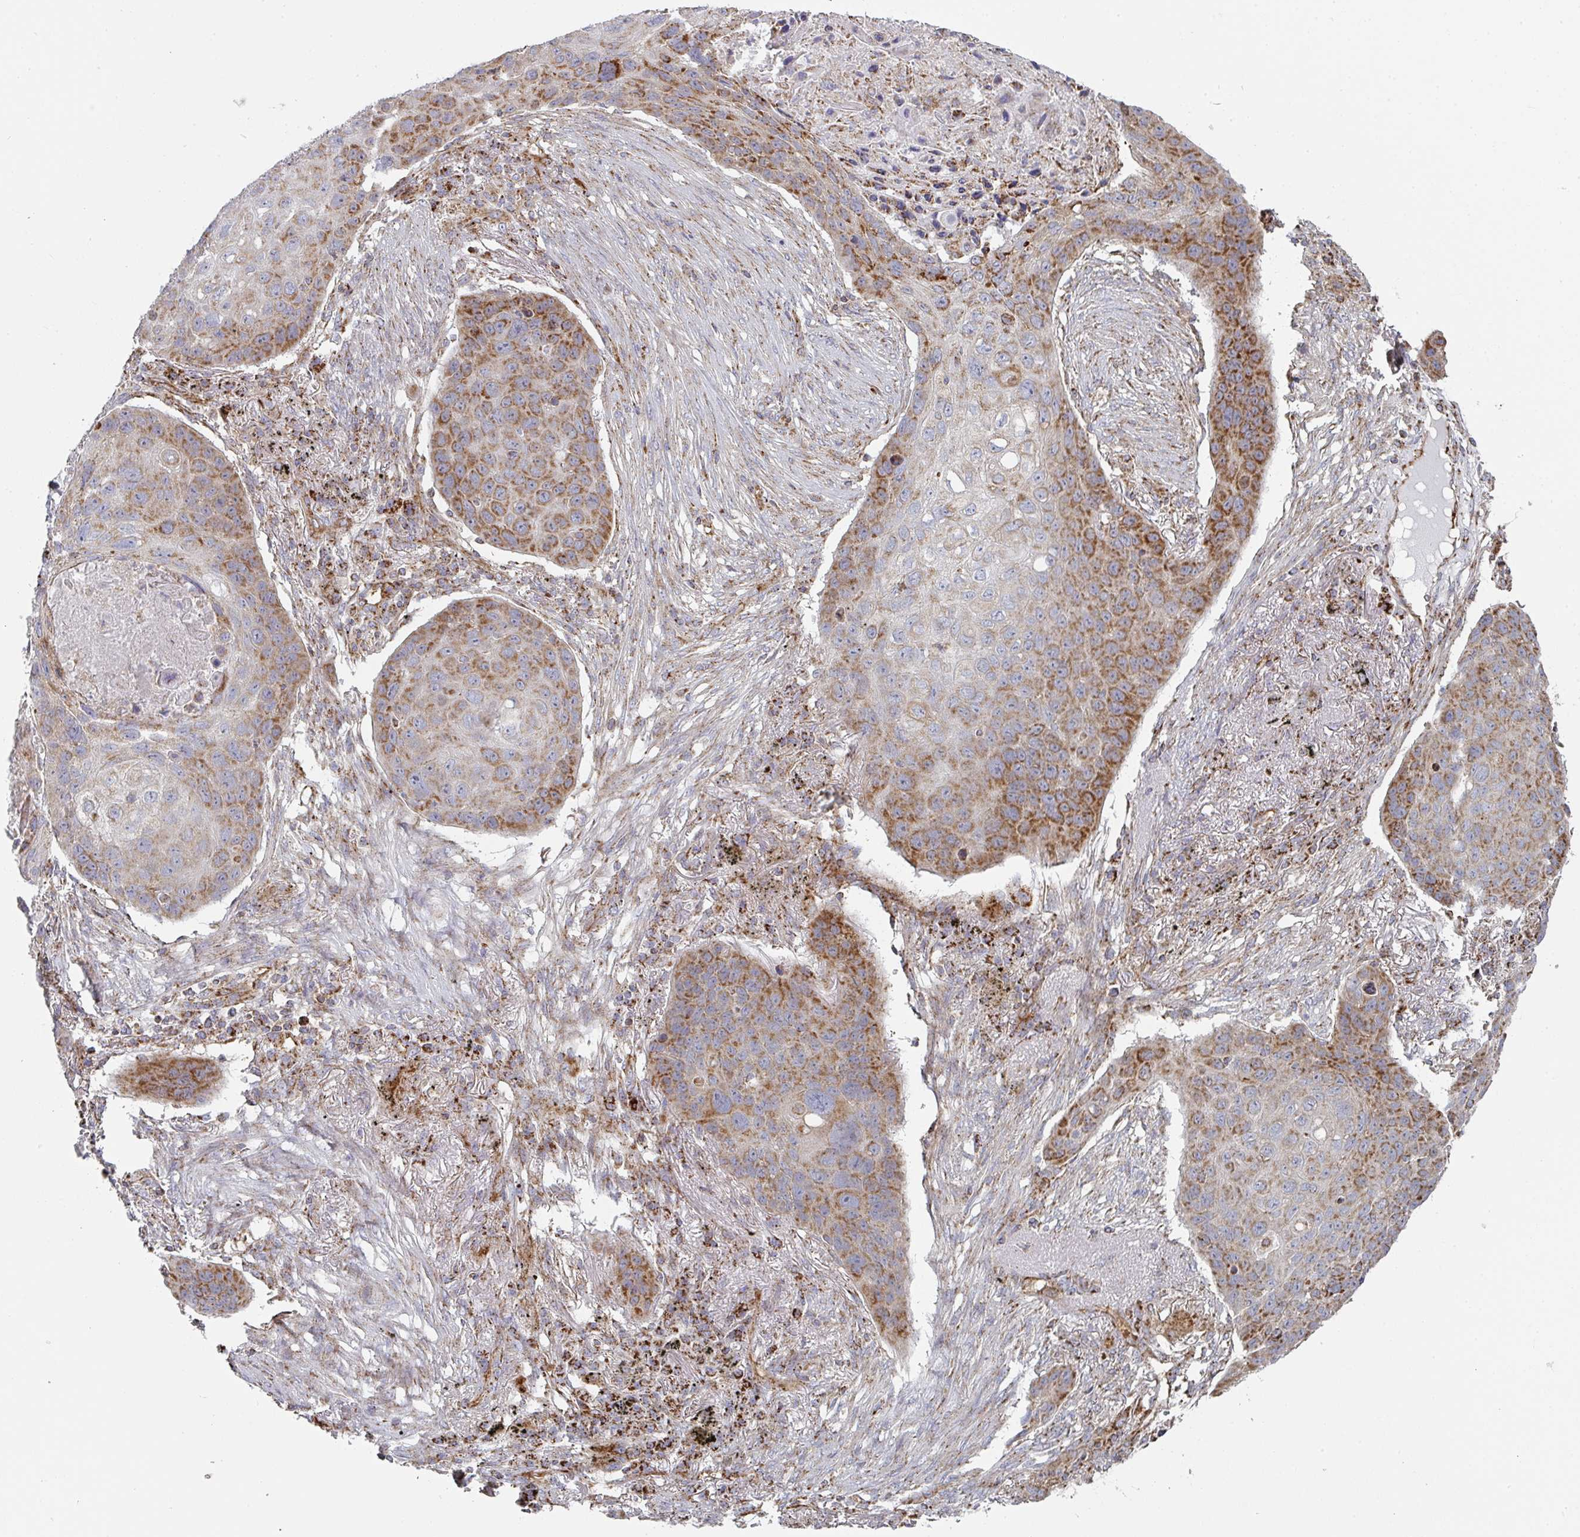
{"staining": {"intensity": "strong", "quantity": "25%-75%", "location": "cytoplasmic/membranous"}, "tissue": "lung cancer", "cell_type": "Tumor cells", "image_type": "cancer", "snomed": [{"axis": "morphology", "description": "Squamous cell carcinoma, NOS"}, {"axis": "topography", "description": "Lung"}], "caption": "Tumor cells exhibit high levels of strong cytoplasmic/membranous positivity in about 25%-75% of cells in human lung squamous cell carcinoma.", "gene": "ZNF526", "patient": {"sex": "female", "age": 63}}